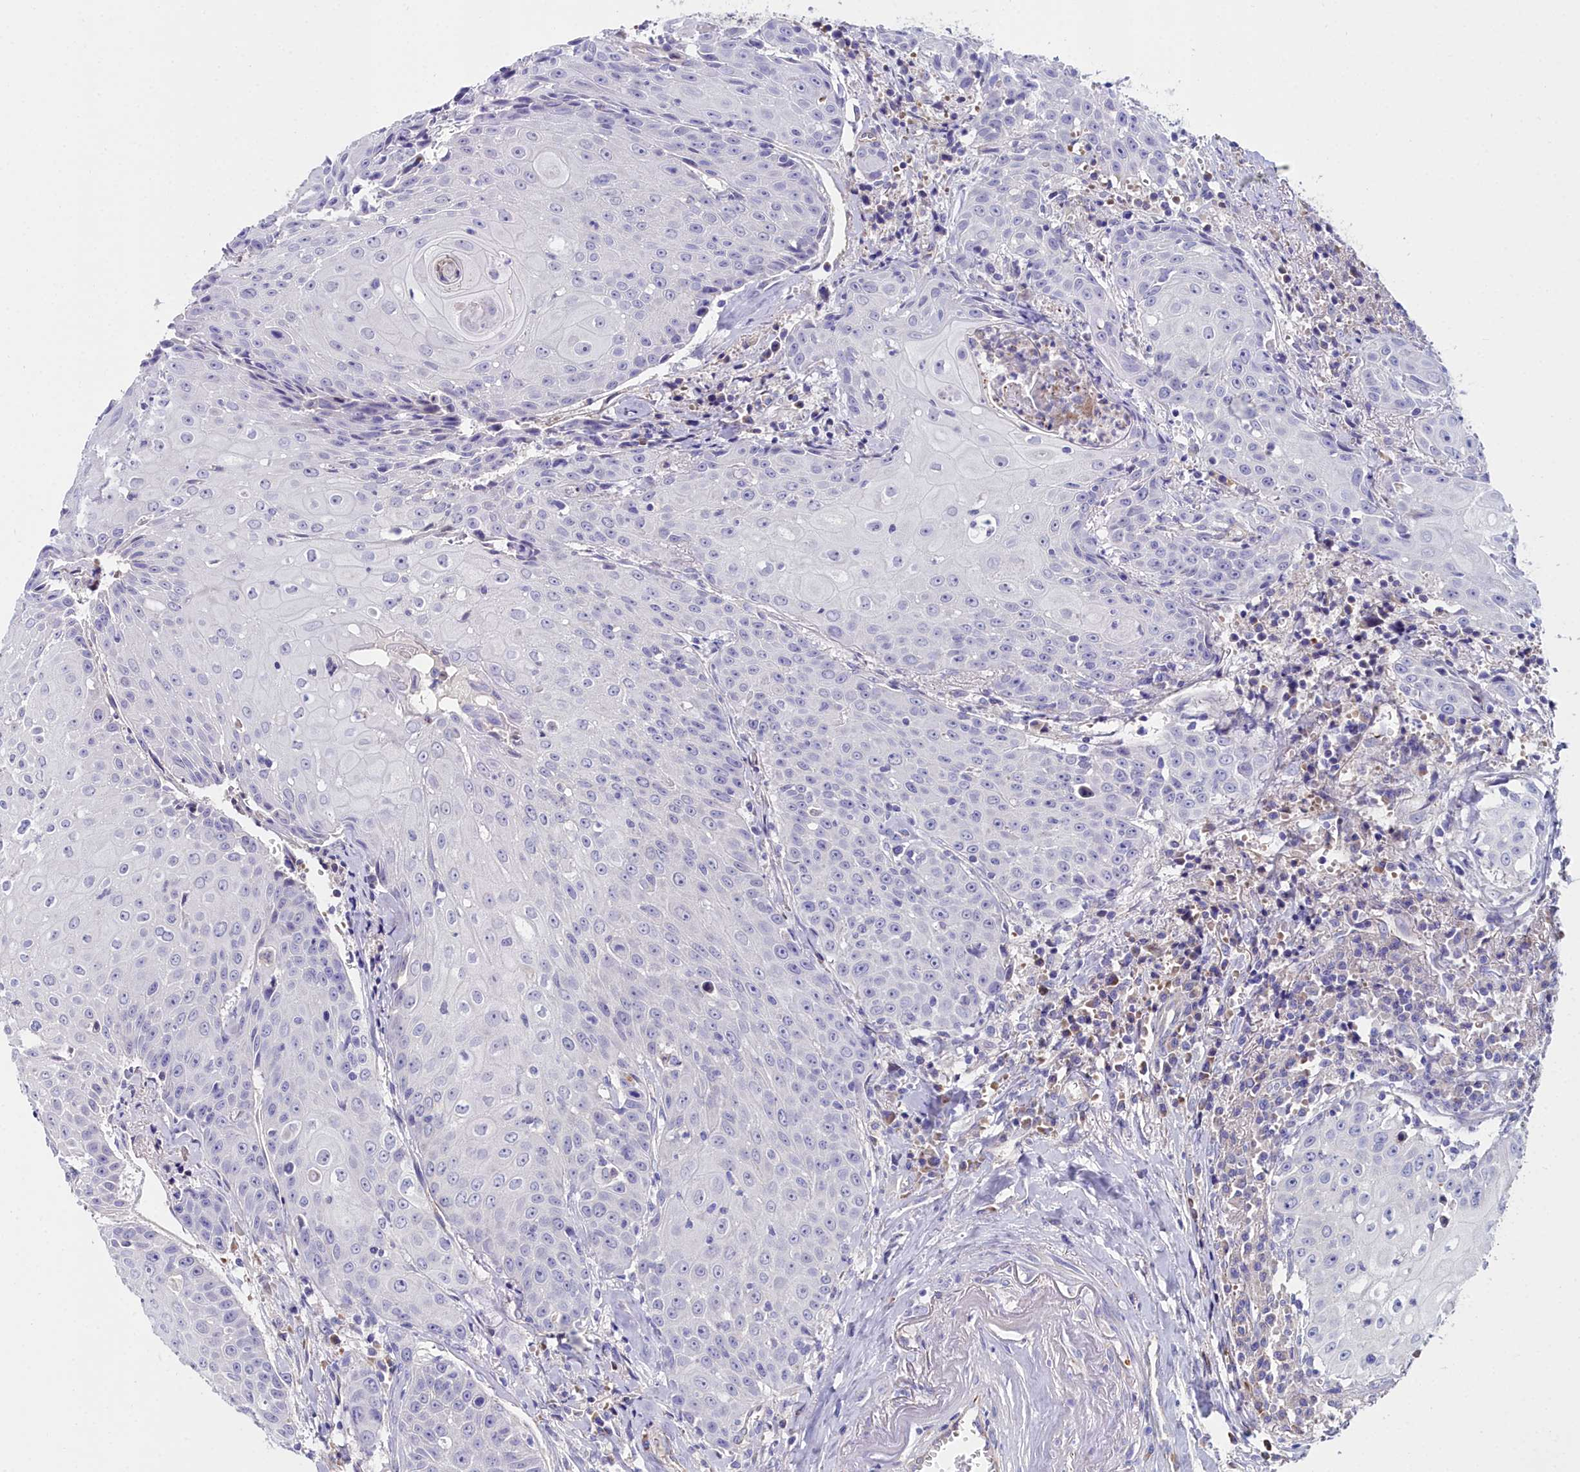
{"staining": {"intensity": "negative", "quantity": "none", "location": "none"}, "tissue": "head and neck cancer", "cell_type": "Tumor cells", "image_type": "cancer", "snomed": [{"axis": "morphology", "description": "Squamous cell carcinoma, NOS"}, {"axis": "topography", "description": "Oral tissue"}, {"axis": "topography", "description": "Head-Neck"}], "caption": "Head and neck cancer stained for a protein using immunohistochemistry demonstrates no expression tumor cells.", "gene": "SLC49A3", "patient": {"sex": "female", "age": 82}}